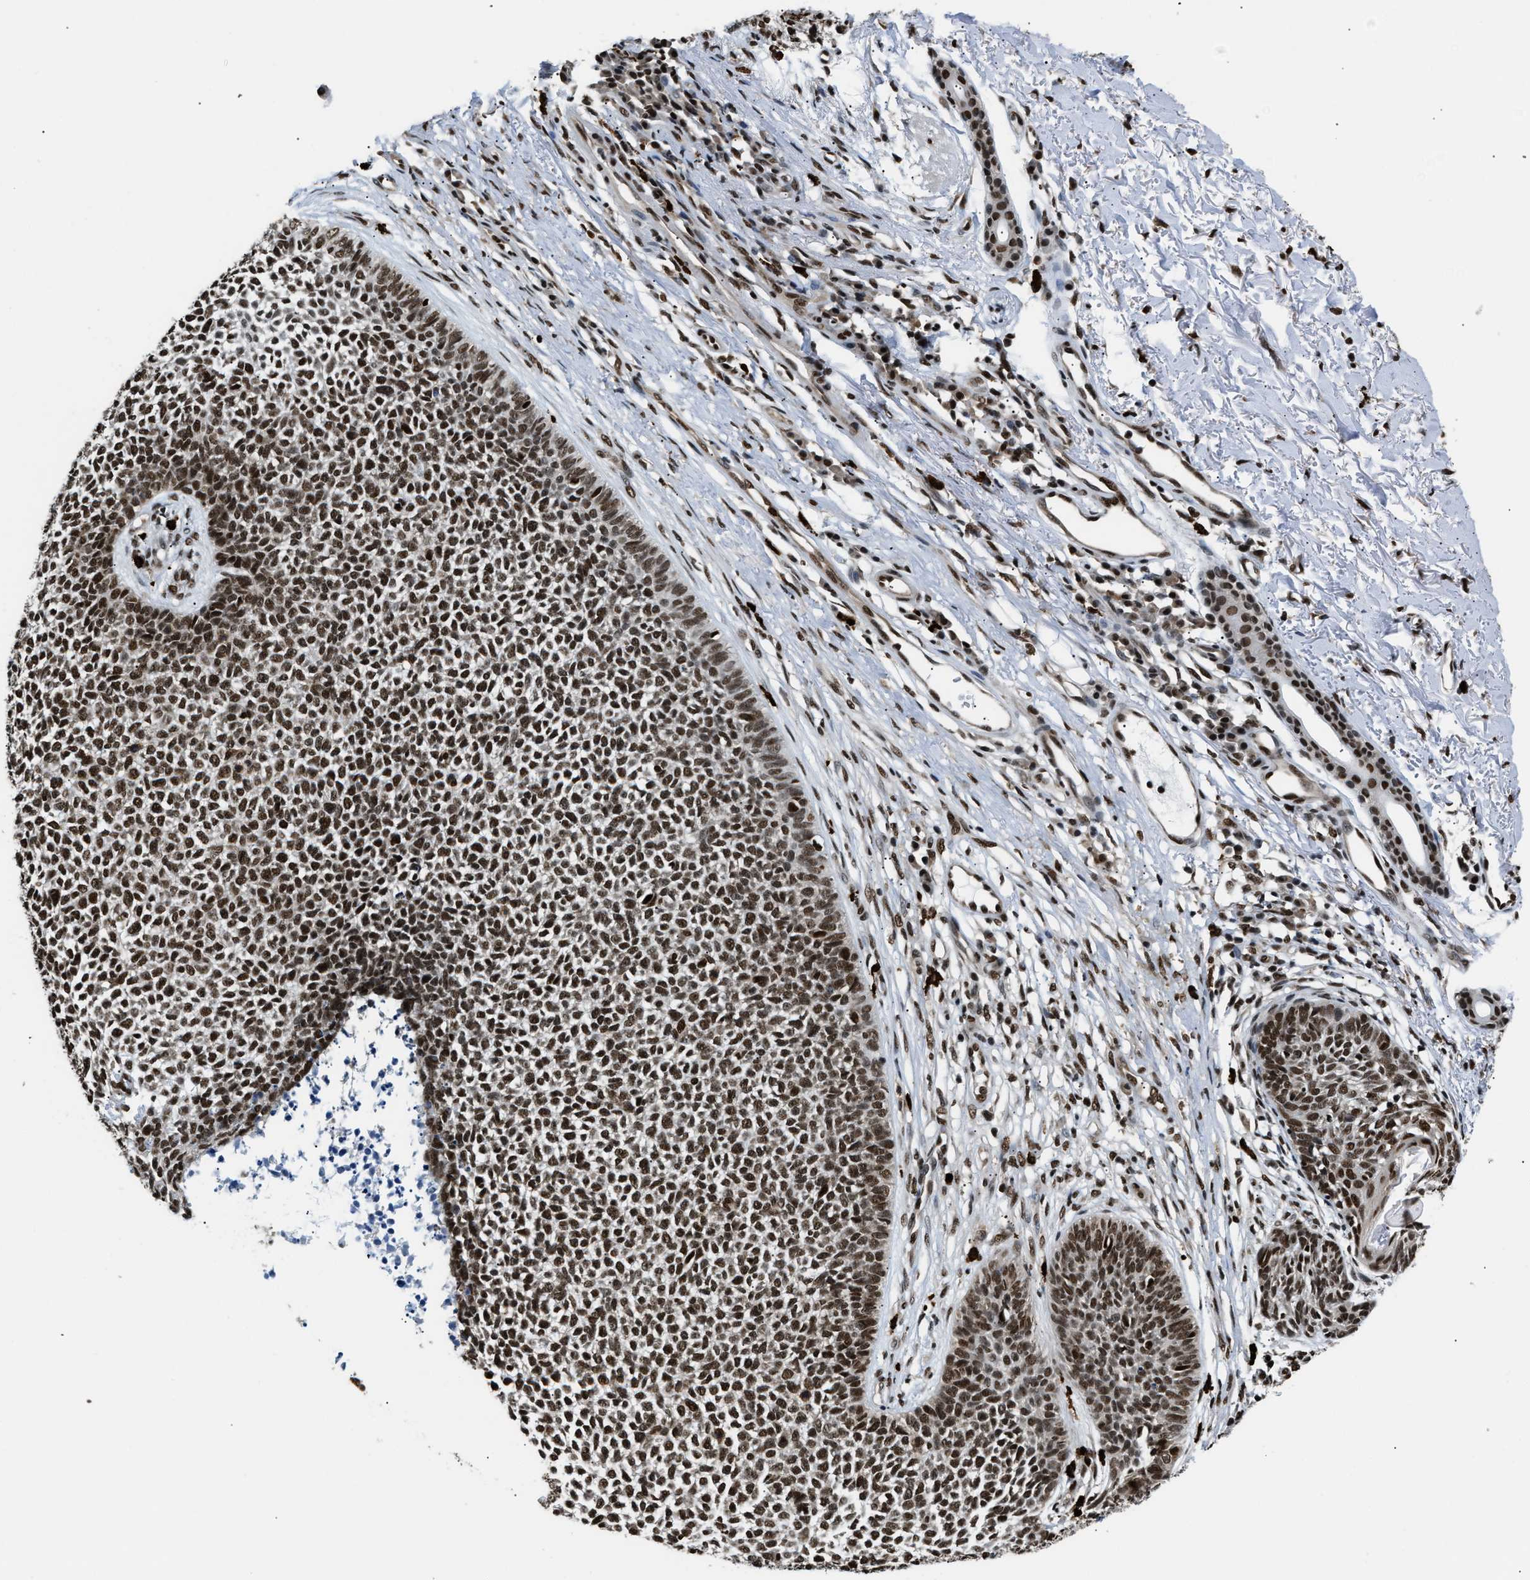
{"staining": {"intensity": "strong", "quantity": ">75%", "location": "nuclear"}, "tissue": "skin cancer", "cell_type": "Tumor cells", "image_type": "cancer", "snomed": [{"axis": "morphology", "description": "Basal cell carcinoma"}, {"axis": "topography", "description": "Skin"}], "caption": "Protein expression analysis of human skin basal cell carcinoma reveals strong nuclear expression in about >75% of tumor cells.", "gene": "CCNDBP1", "patient": {"sex": "female", "age": 84}}